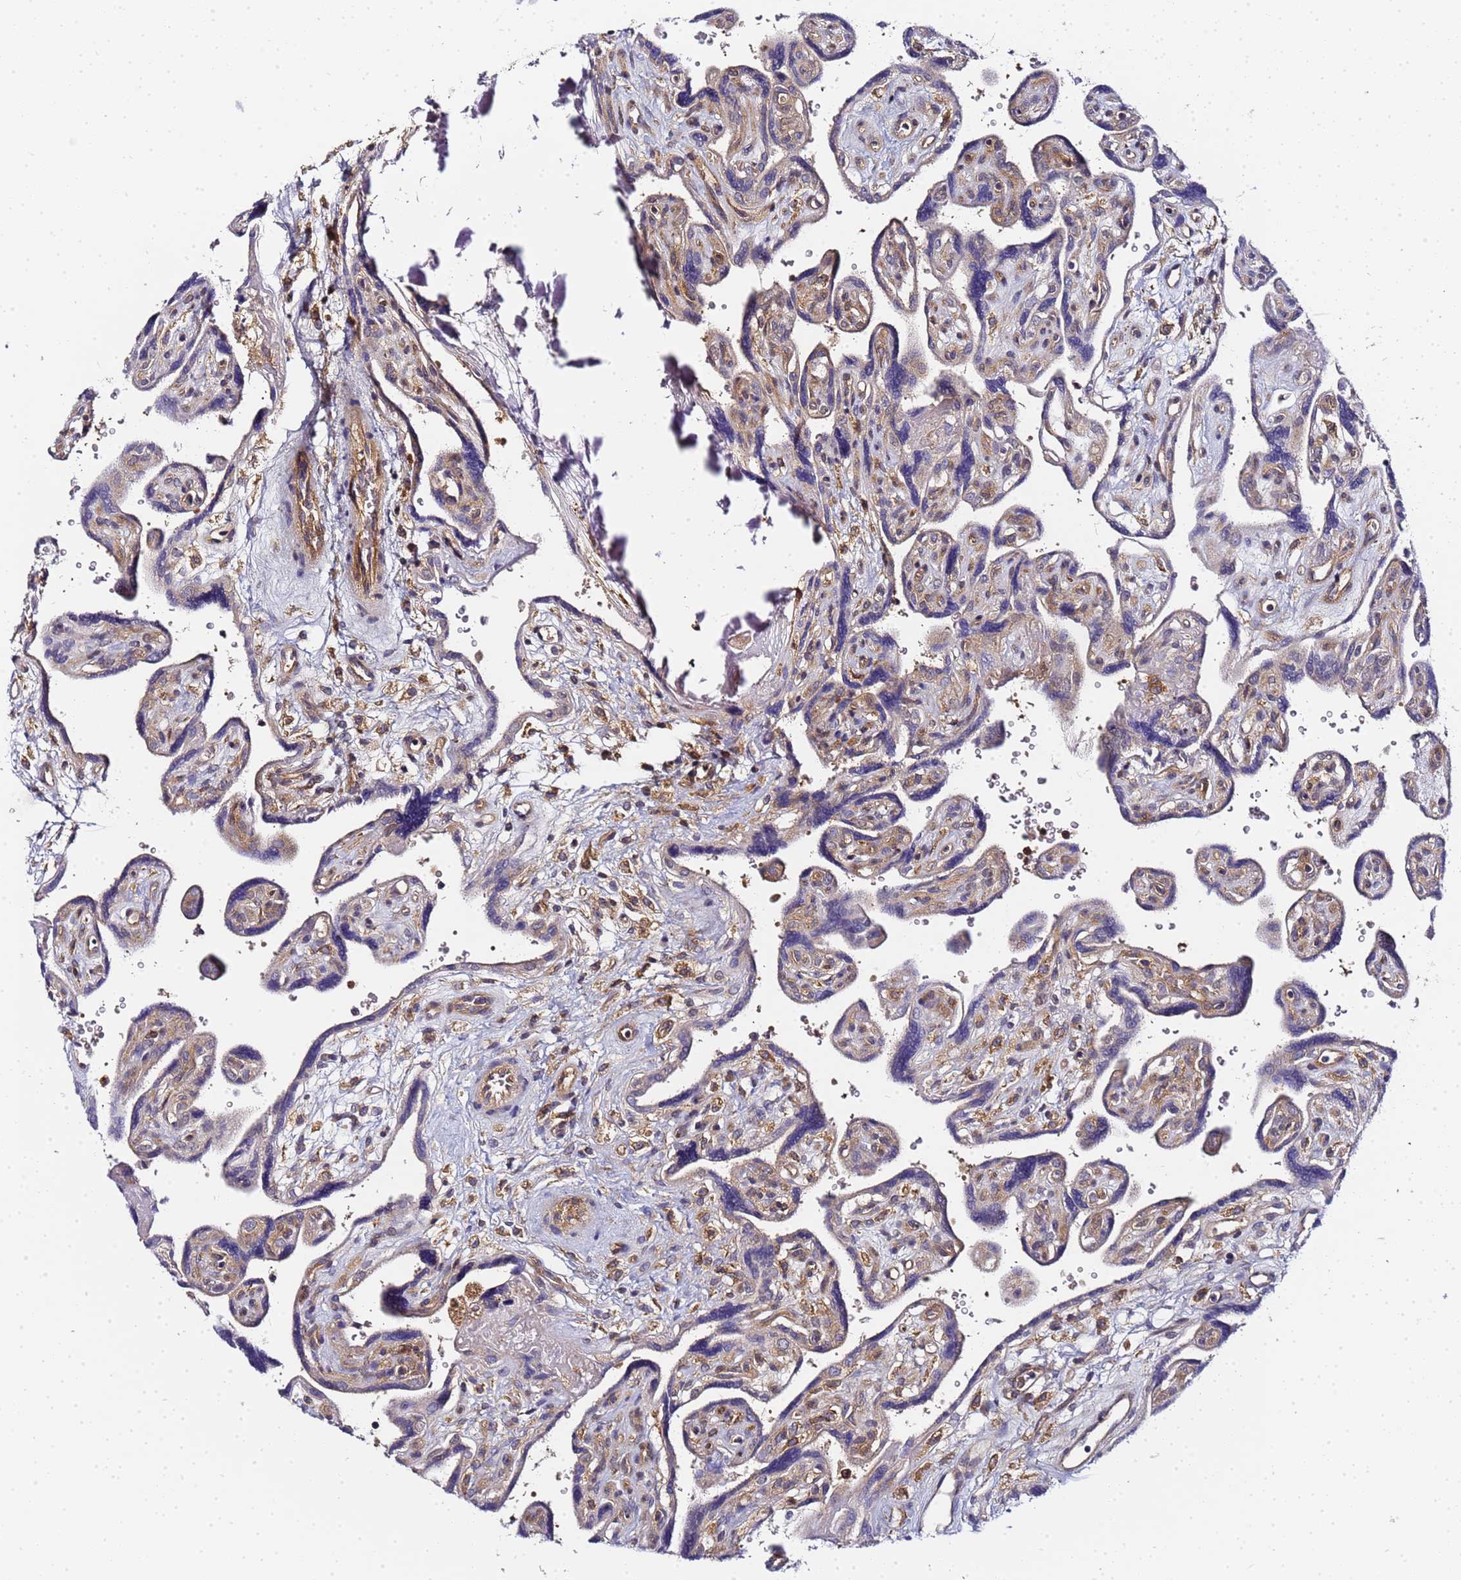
{"staining": {"intensity": "moderate", "quantity": "25%-75%", "location": "cytoplasmic/membranous"}, "tissue": "placenta", "cell_type": "Decidual cells", "image_type": "normal", "snomed": [{"axis": "morphology", "description": "Normal tissue, NOS"}, {"axis": "topography", "description": "Placenta"}], "caption": "DAB (3,3'-diaminobenzidine) immunohistochemical staining of normal placenta displays moderate cytoplasmic/membranous protein staining in approximately 25%-75% of decidual cells. (Stains: DAB in brown, nuclei in blue, Microscopy: brightfield microscopy at high magnification).", "gene": "CHM", "patient": {"sex": "female", "age": 39}}